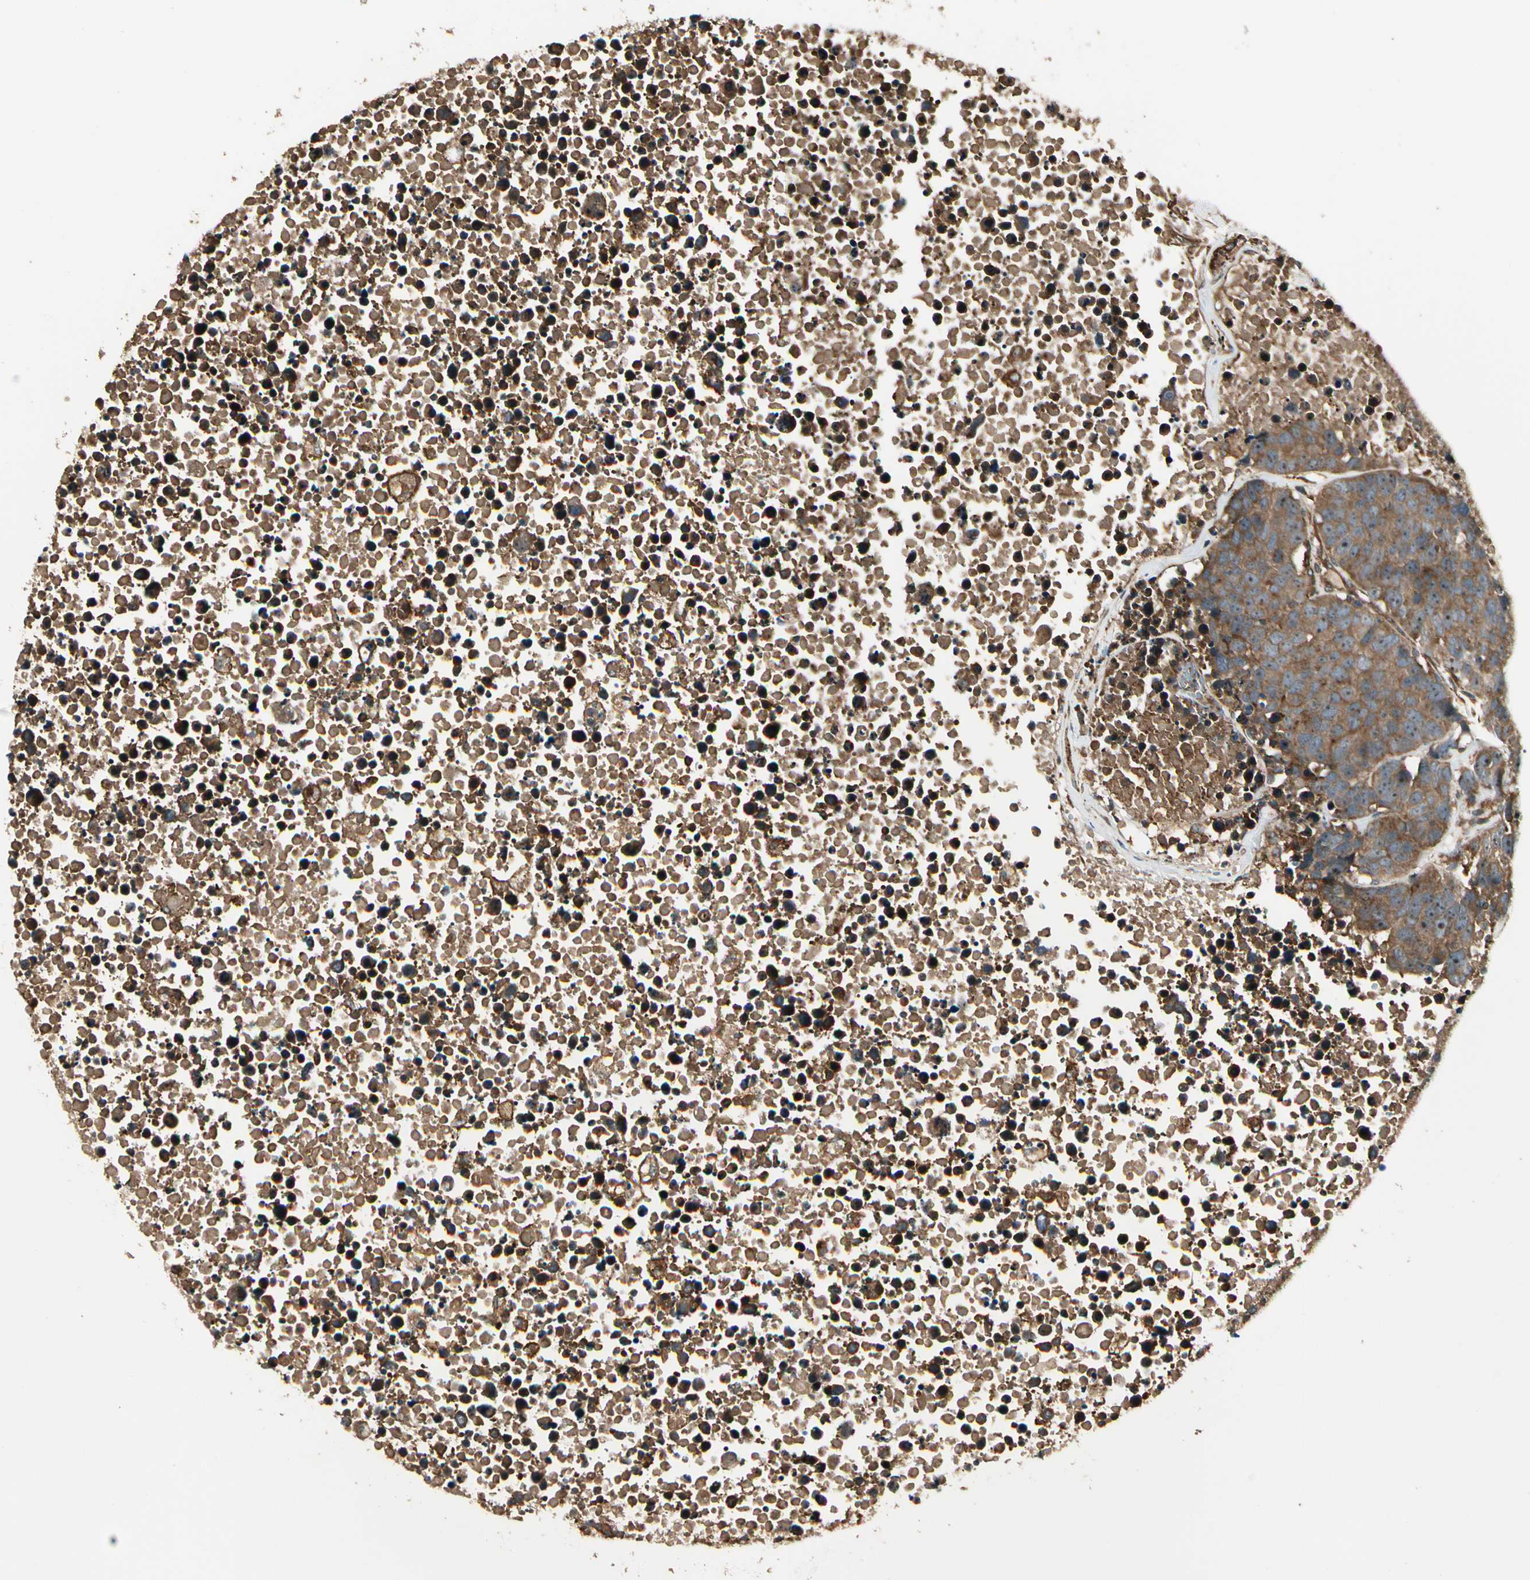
{"staining": {"intensity": "strong", "quantity": ">75%", "location": "cytoplasmic/membranous"}, "tissue": "carcinoid", "cell_type": "Tumor cells", "image_type": "cancer", "snomed": [{"axis": "morphology", "description": "Carcinoid, malignant, NOS"}, {"axis": "topography", "description": "Lung"}], "caption": "Immunohistochemistry (IHC) of carcinoid (malignant) exhibits high levels of strong cytoplasmic/membranous staining in approximately >75% of tumor cells.", "gene": "FKBP15", "patient": {"sex": "male", "age": 60}}